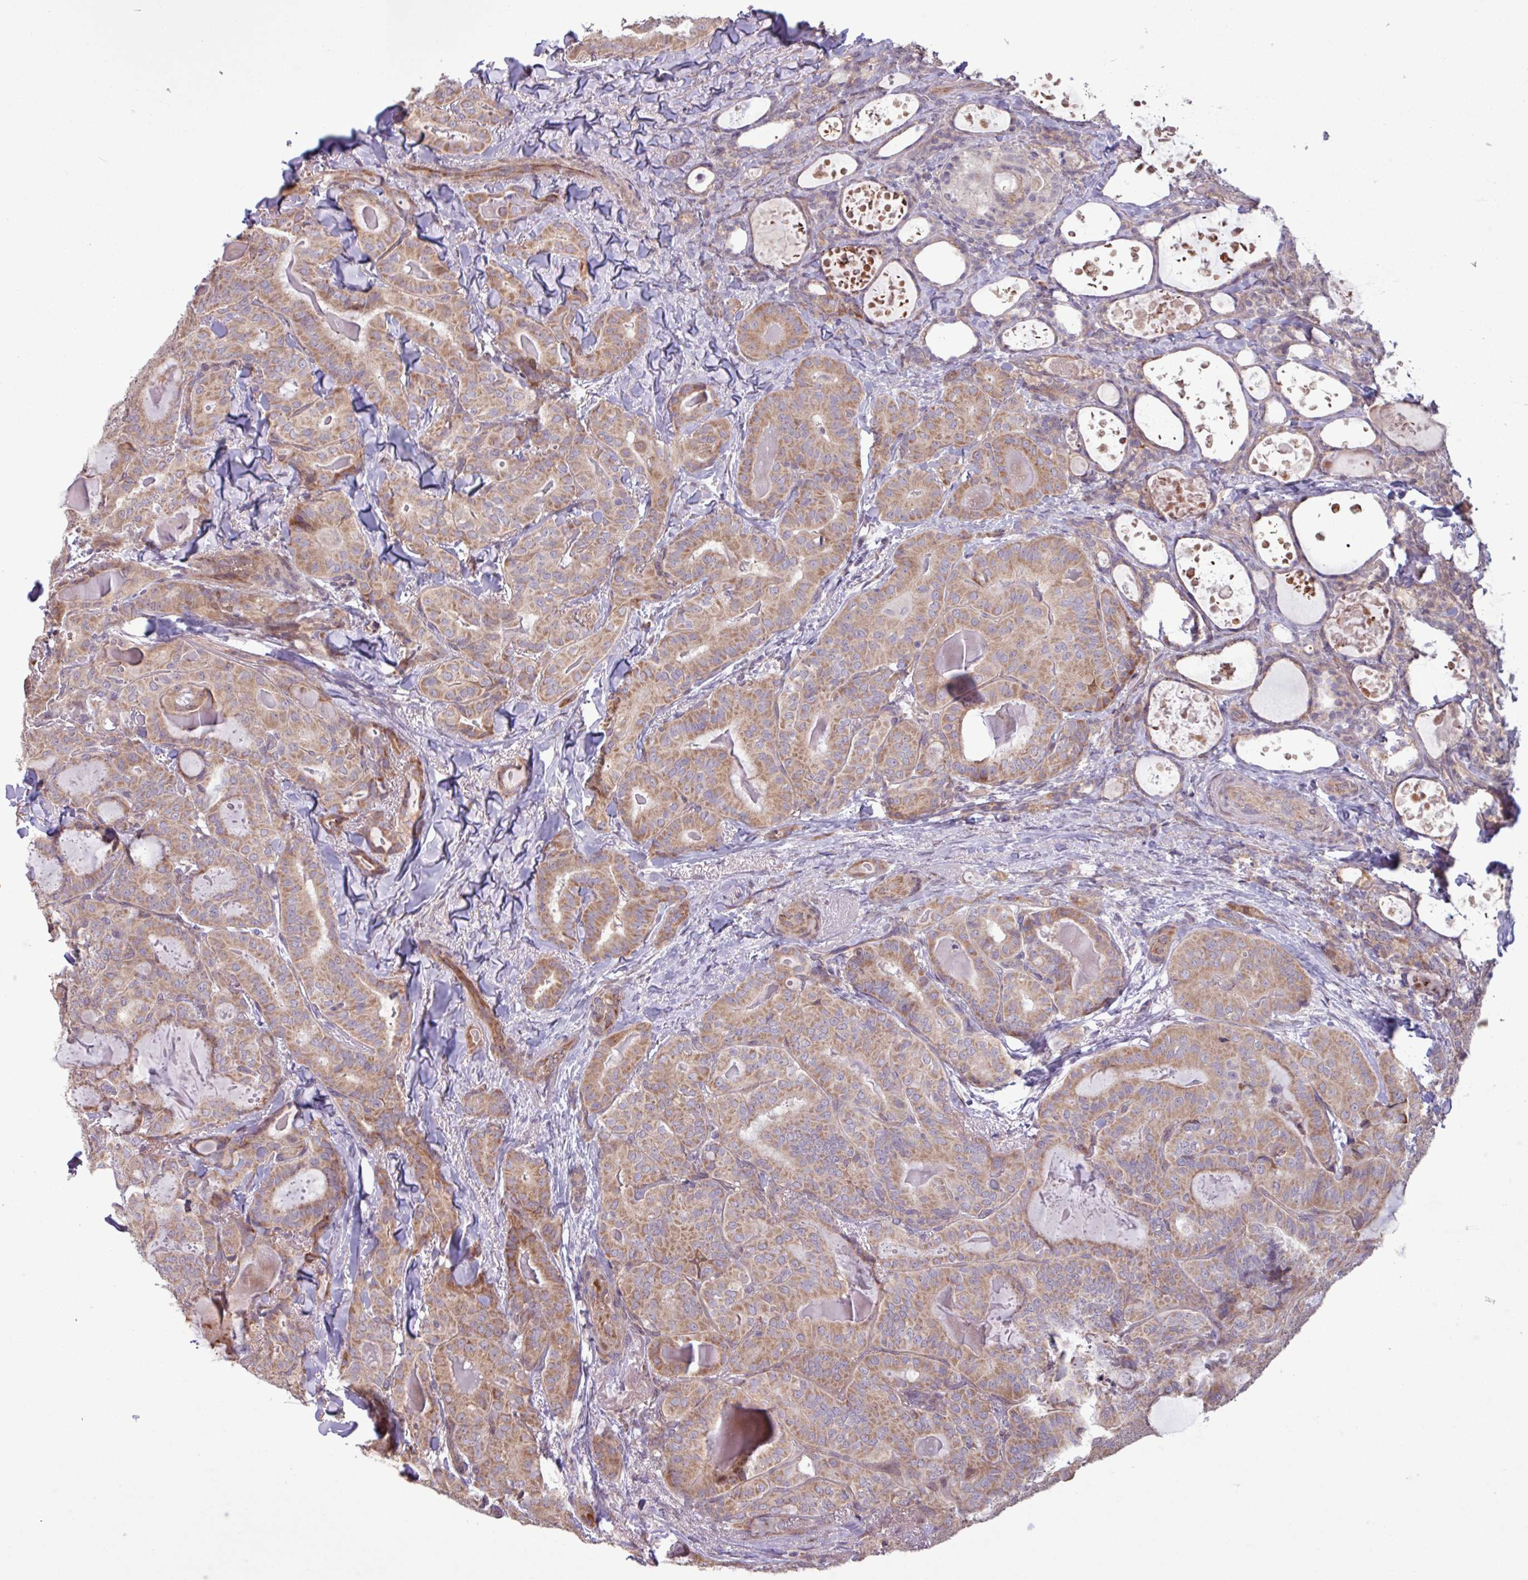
{"staining": {"intensity": "moderate", "quantity": ">75%", "location": "cytoplasmic/membranous"}, "tissue": "thyroid cancer", "cell_type": "Tumor cells", "image_type": "cancer", "snomed": [{"axis": "morphology", "description": "Papillary adenocarcinoma, NOS"}, {"axis": "topography", "description": "Thyroid gland"}], "caption": "Immunohistochemistry (IHC) (DAB (3,3'-diaminobenzidine)) staining of thyroid cancer demonstrates moderate cytoplasmic/membranous protein positivity in approximately >75% of tumor cells.", "gene": "PDPR", "patient": {"sex": "female", "age": 68}}